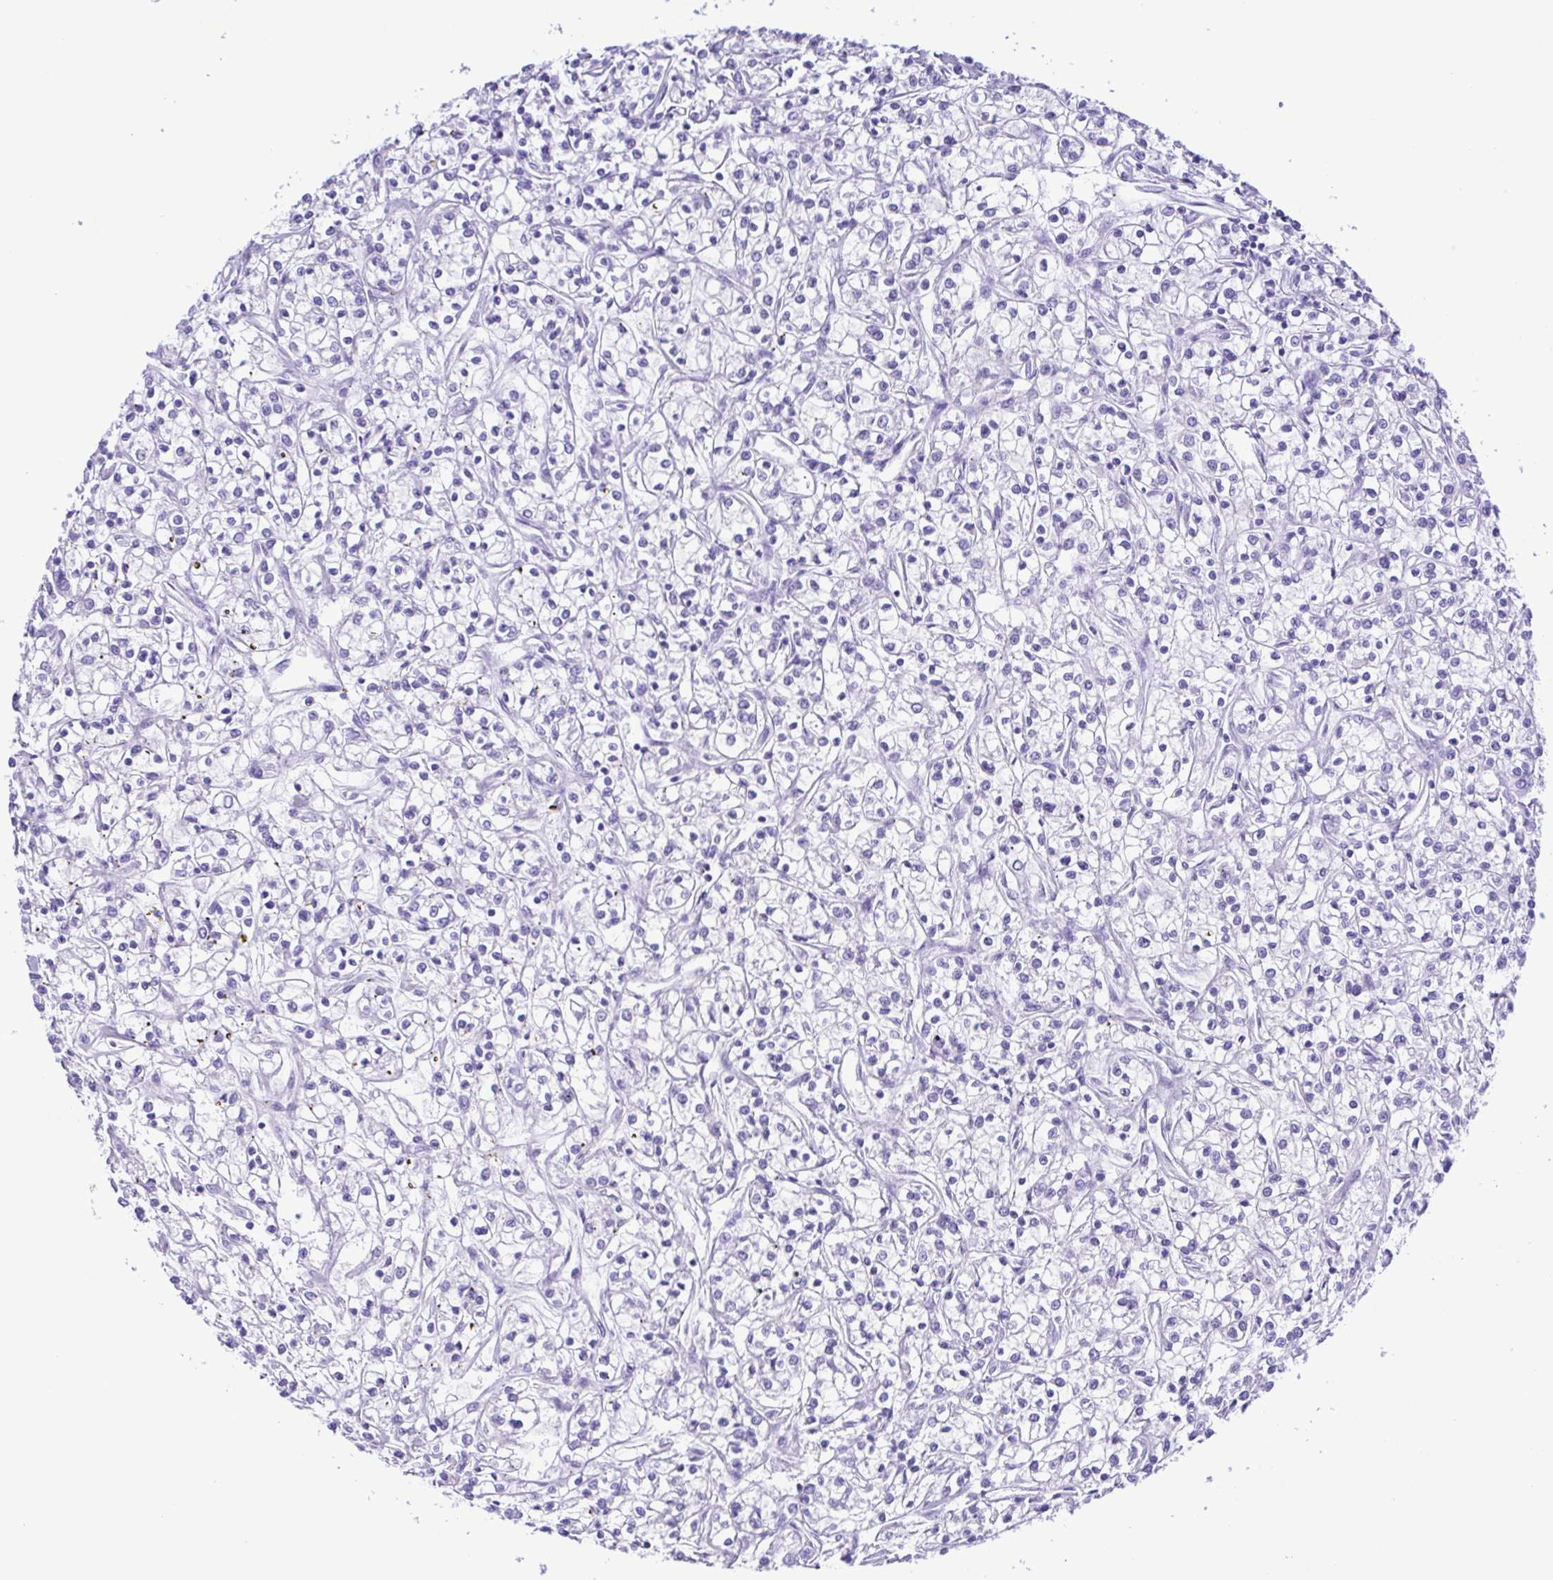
{"staining": {"intensity": "negative", "quantity": "none", "location": "none"}, "tissue": "renal cancer", "cell_type": "Tumor cells", "image_type": "cancer", "snomed": [{"axis": "morphology", "description": "Adenocarcinoma, NOS"}, {"axis": "topography", "description": "Kidney"}], "caption": "Immunohistochemical staining of human renal cancer demonstrates no significant positivity in tumor cells.", "gene": "CASP14", "patient": {"sex": "female", "age": 59}}